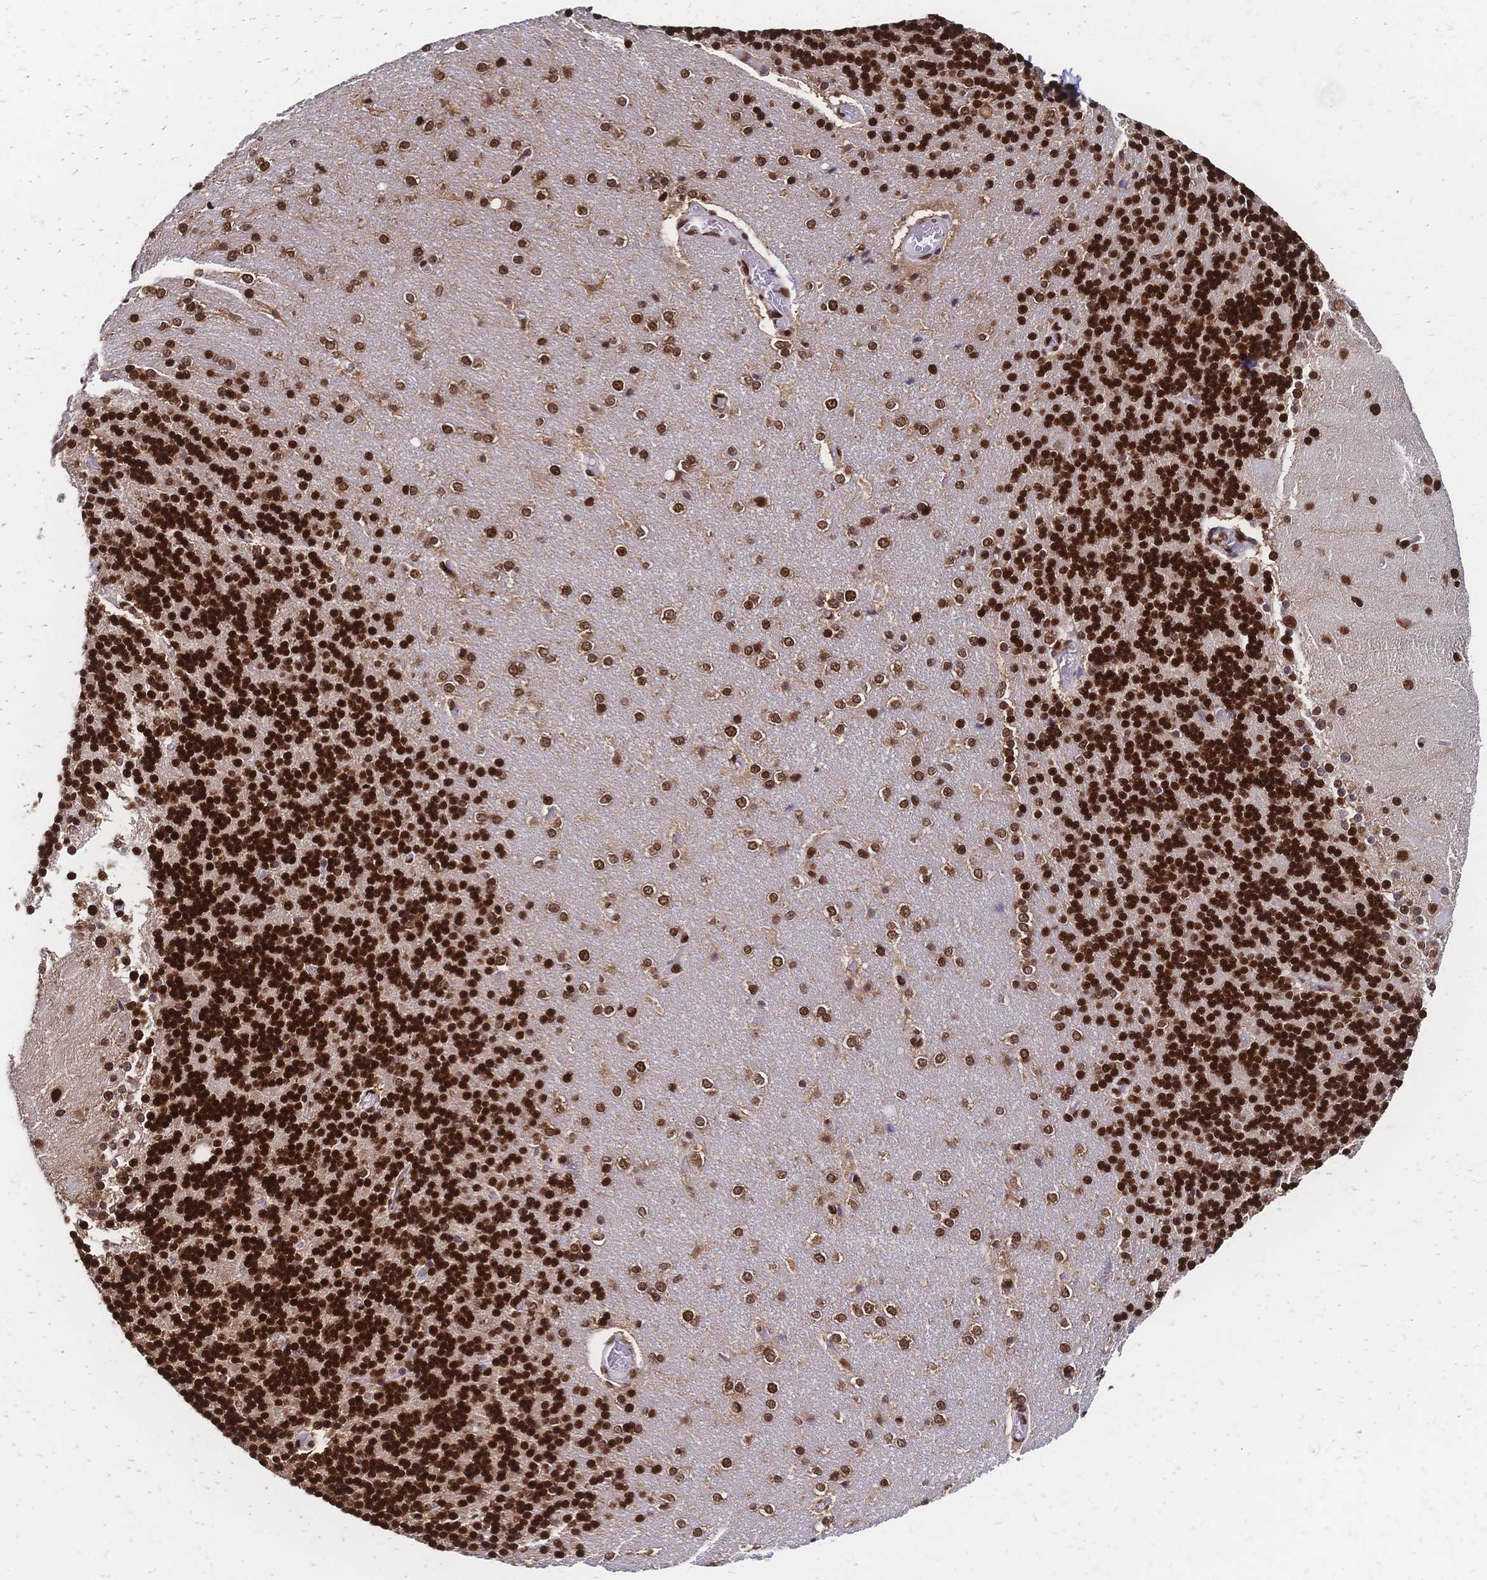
{"staining": {"intensity": "strong", "quantity": ">75%", "location": "nuclear"}, "tissue": "cerebellum", "cell_type": "Cells in granular layer", "image_type": "normal", "snomed": [{"axis": "morphology", "description": "Normal tissue, NOS"}, {"axis": "topography", "description": "Cerebellum"}], "caption": "Immunohistochemical staining of benign cerebellum demonstrates strong nuclear protein positivity in about >75% of cells in granular layer.", "gene": "HDGF", "patient": {"sex": "female", "age": 54}}